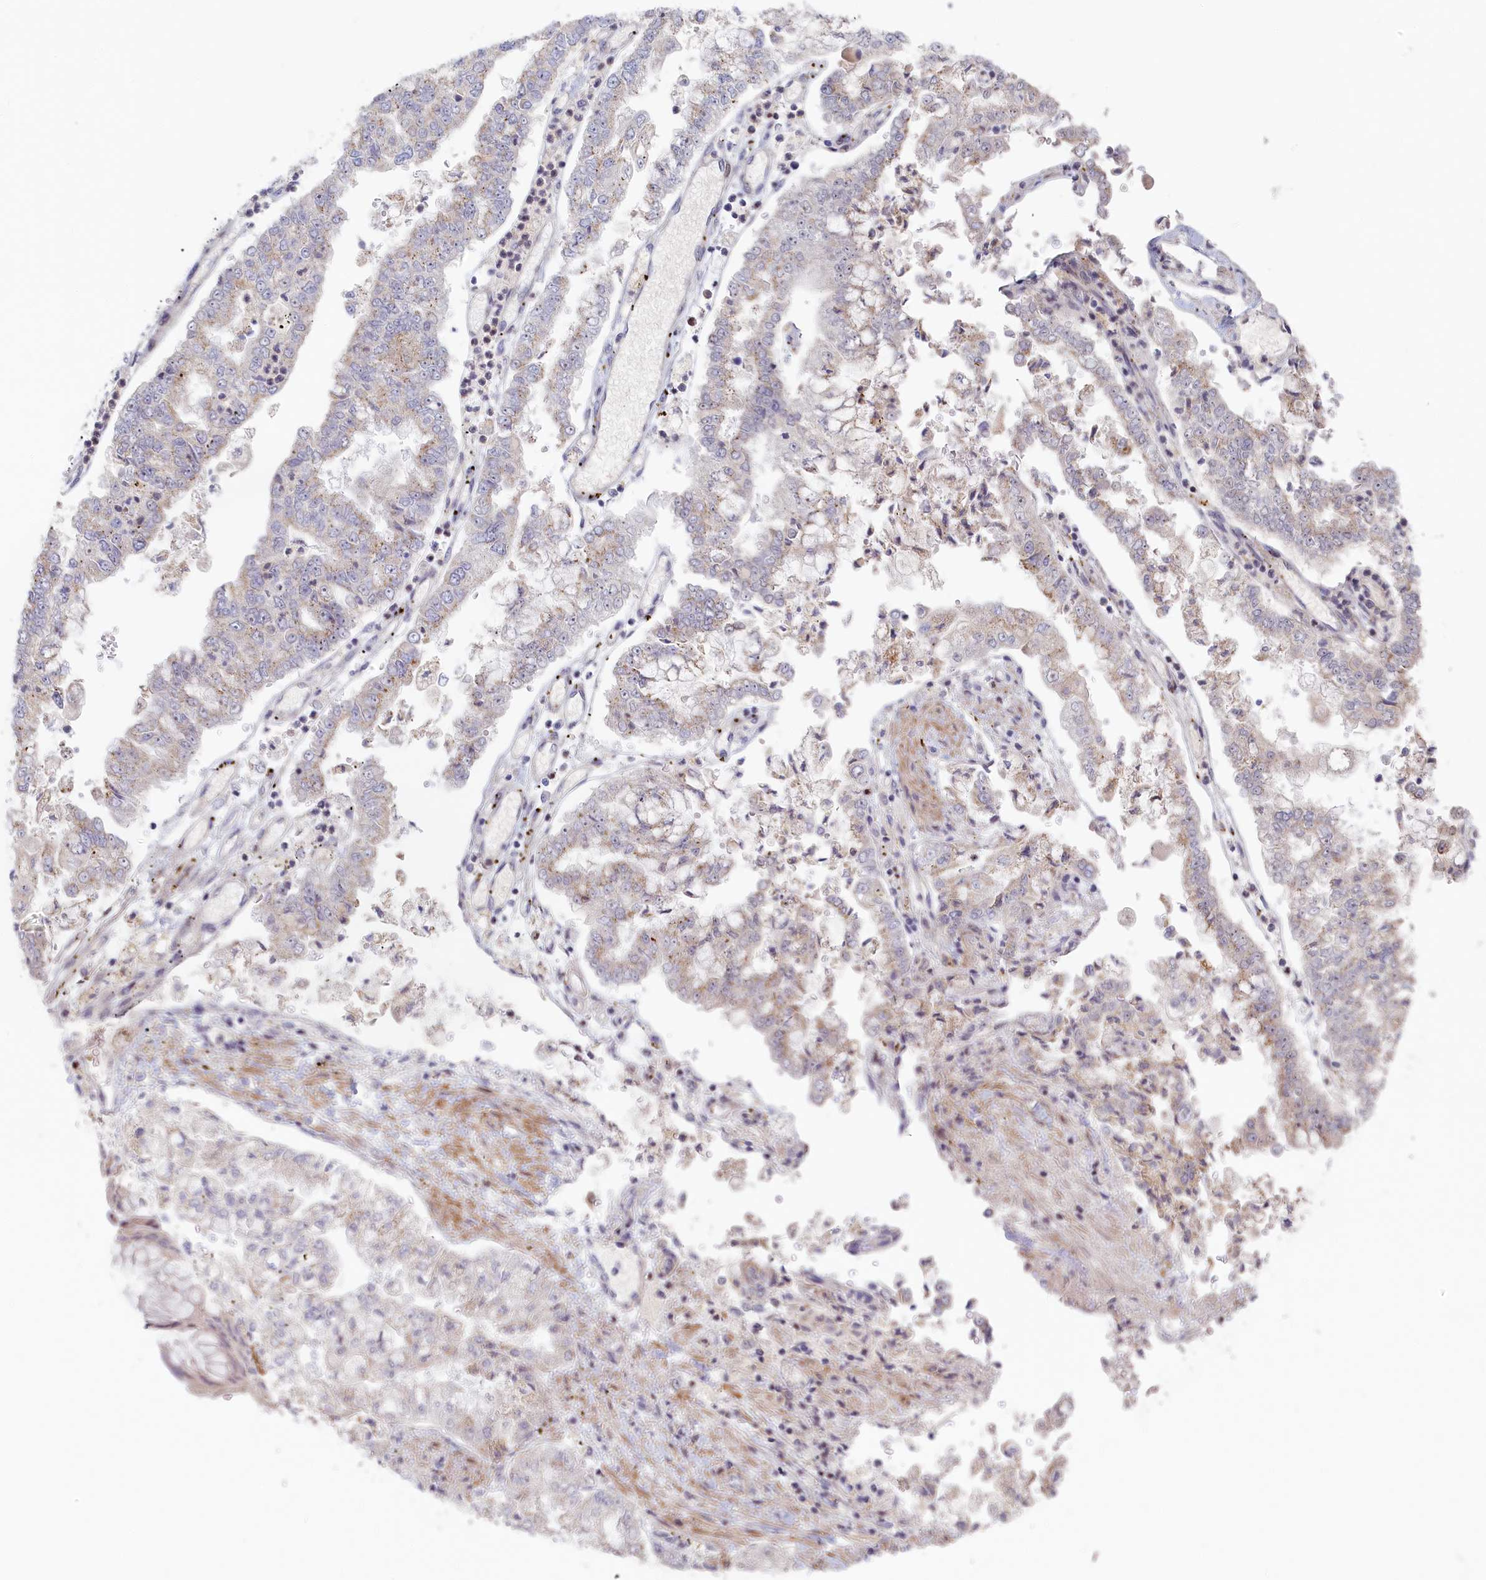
{"staining": {"intensity": "weak", "quantity": "<25%", "location": "cytoplasmic/membranous"}, "tissue": "stomach cancer", "cell_type": "Tumor cells", "image_type": "cancer", "snomed": [{"axis": "morphology", "description": "Adenocarcinoma, NOS"}, {"axis": "topography", "description": "Stomach"}], "caption": "Adenocarcinoma (stomach) was stained to show a protein in brown. There is no significant positivity in tumor cells.", "gene": "INTS4", "patient": {"sex": "male", "age": 76}}